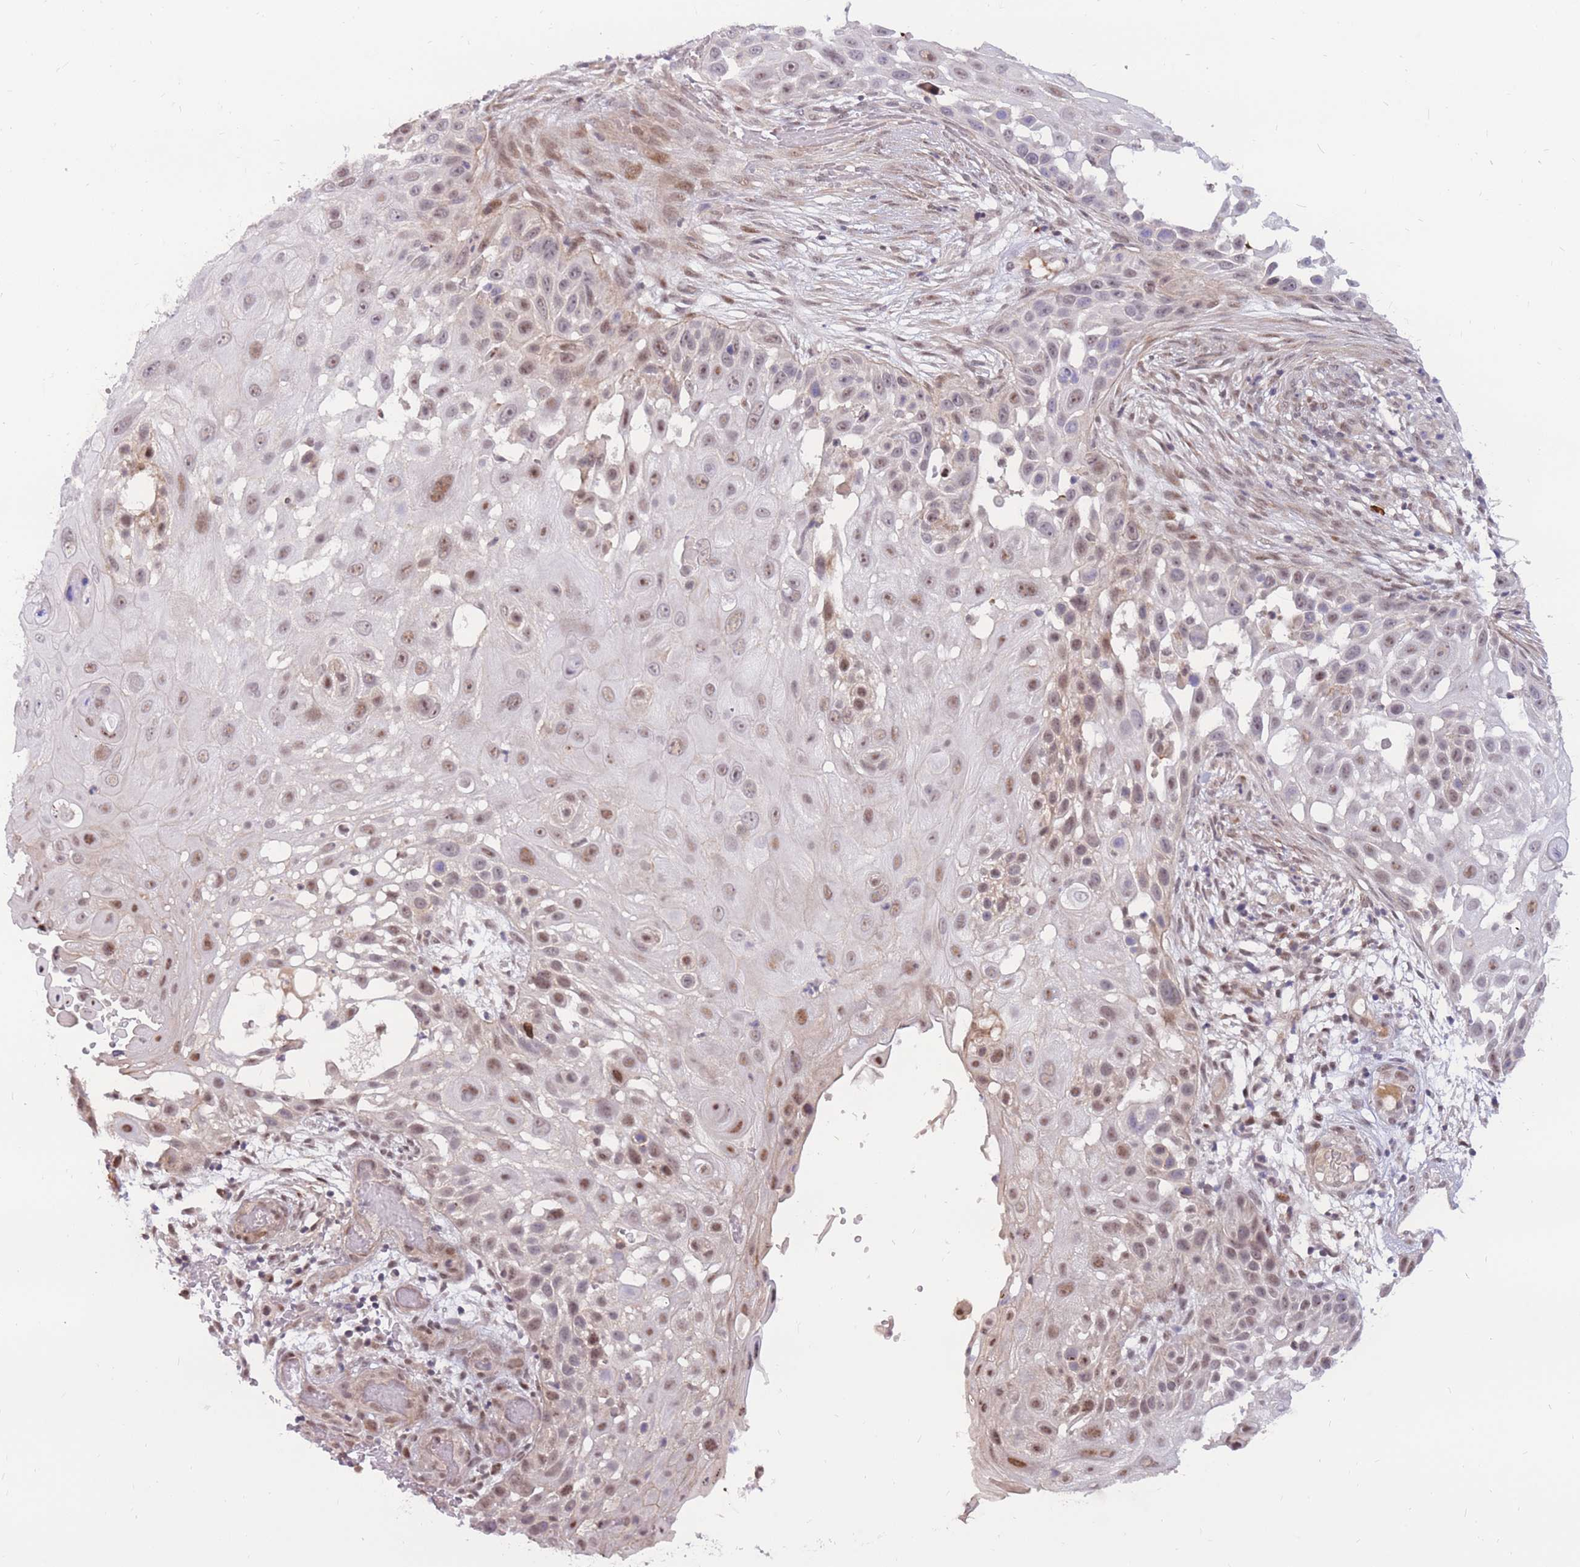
{"staining": {"intensity": "moderate", "quantity": "25%-75%", "location": "nuclear"}, "tissue": "skin cancer", "cell_type": "Tumor cells", "image_type": "cancer", "snomed": [{"axis": "morphology", "description": "Squamous cell carcinoma, NOS"}, {"axis": "topography", "description": "Skin"}], "caption": "A brown stain labels moderate nuclear positivity of a protein in skin cancer (squamous cell carcinoma) tumor cells.", "gene": "ERICH6B", "patient": {"sex": "female", "age": 44}}